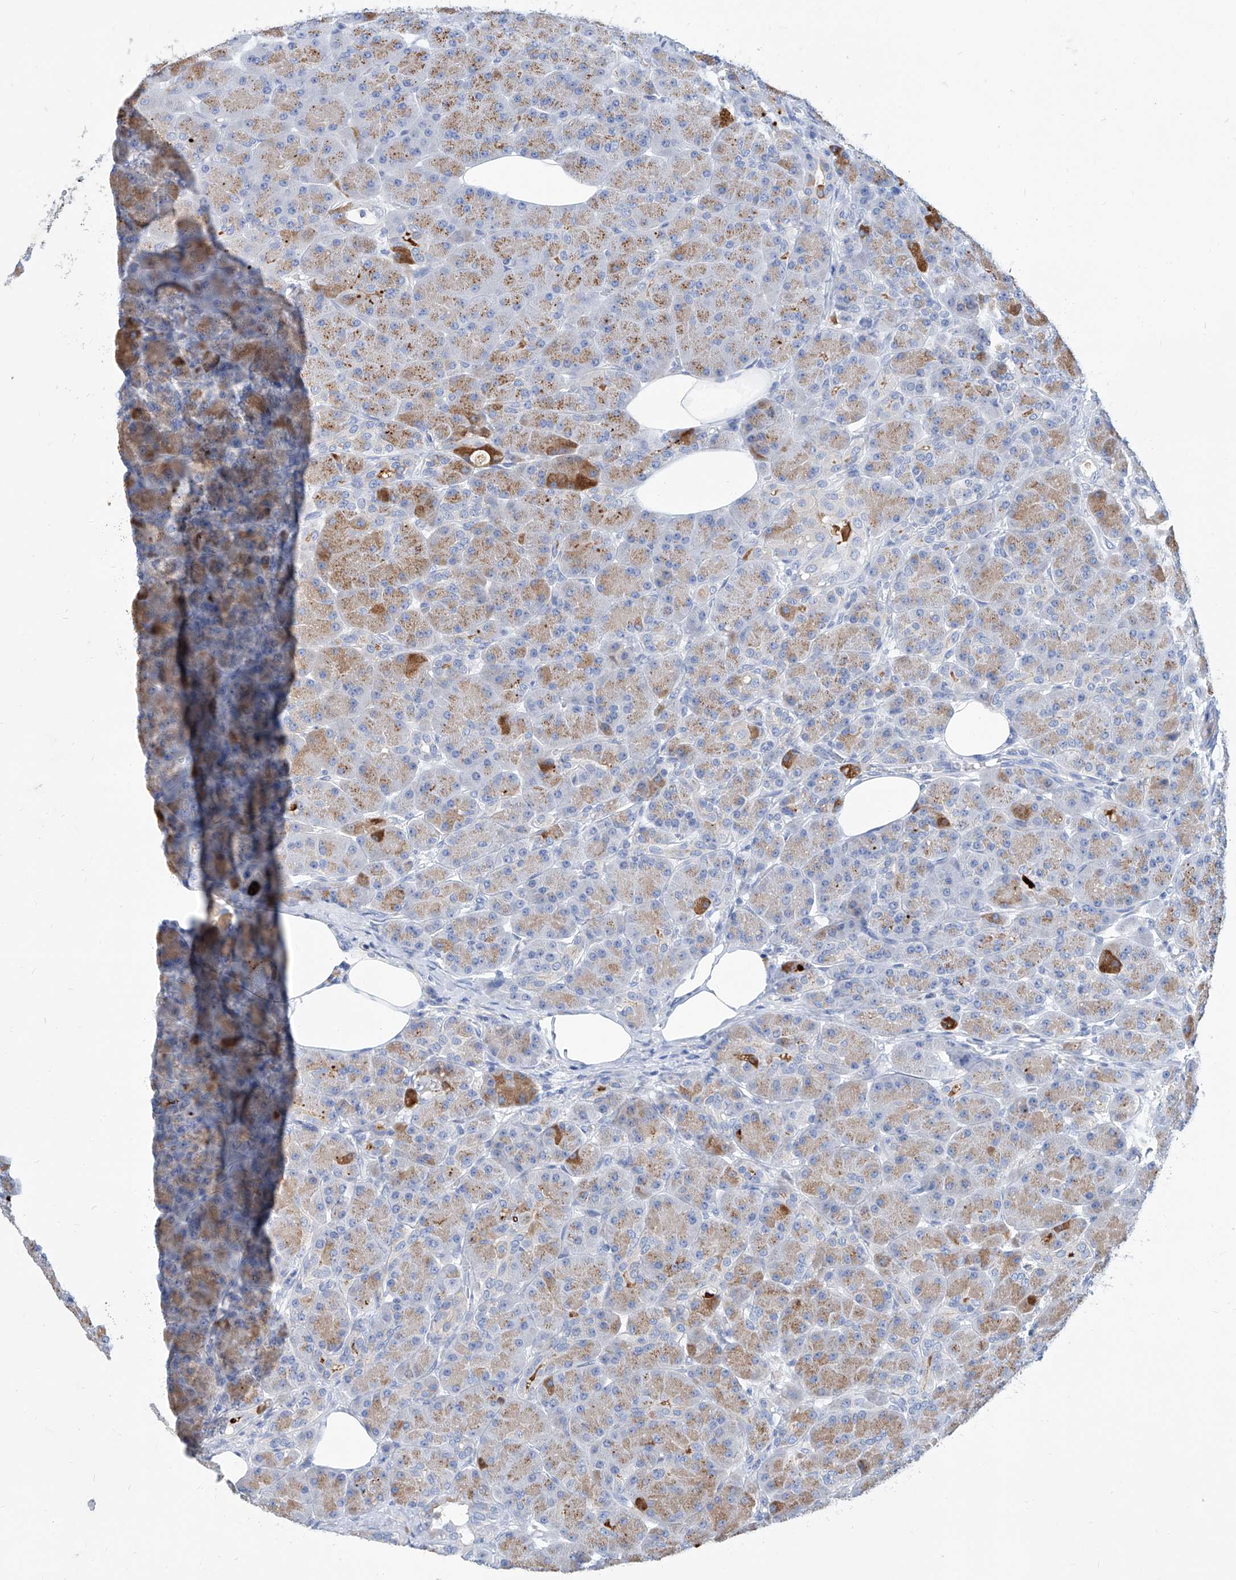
{"staining": {"intensity": "moderate", "quantity": "25%-75%", "location": "cytoplasmic/membranous"}, "tissue": "pancreas", "cell_type": "Exocrine glandular cells", "image_type": "normal", "snomed": [{"axis": "morphology", "description": "Normal tissue, NOS"}, {"axis": "topography", "description": "Pancreas"}], "caption": "Pancreas stained with a brown dye shows moderate cytoplasmic/membranous positive staining in about 25%-75% of exocrine glandular cells.", "gene": "SLC25A29", "patient": {"sex": "male", "age": 63}}